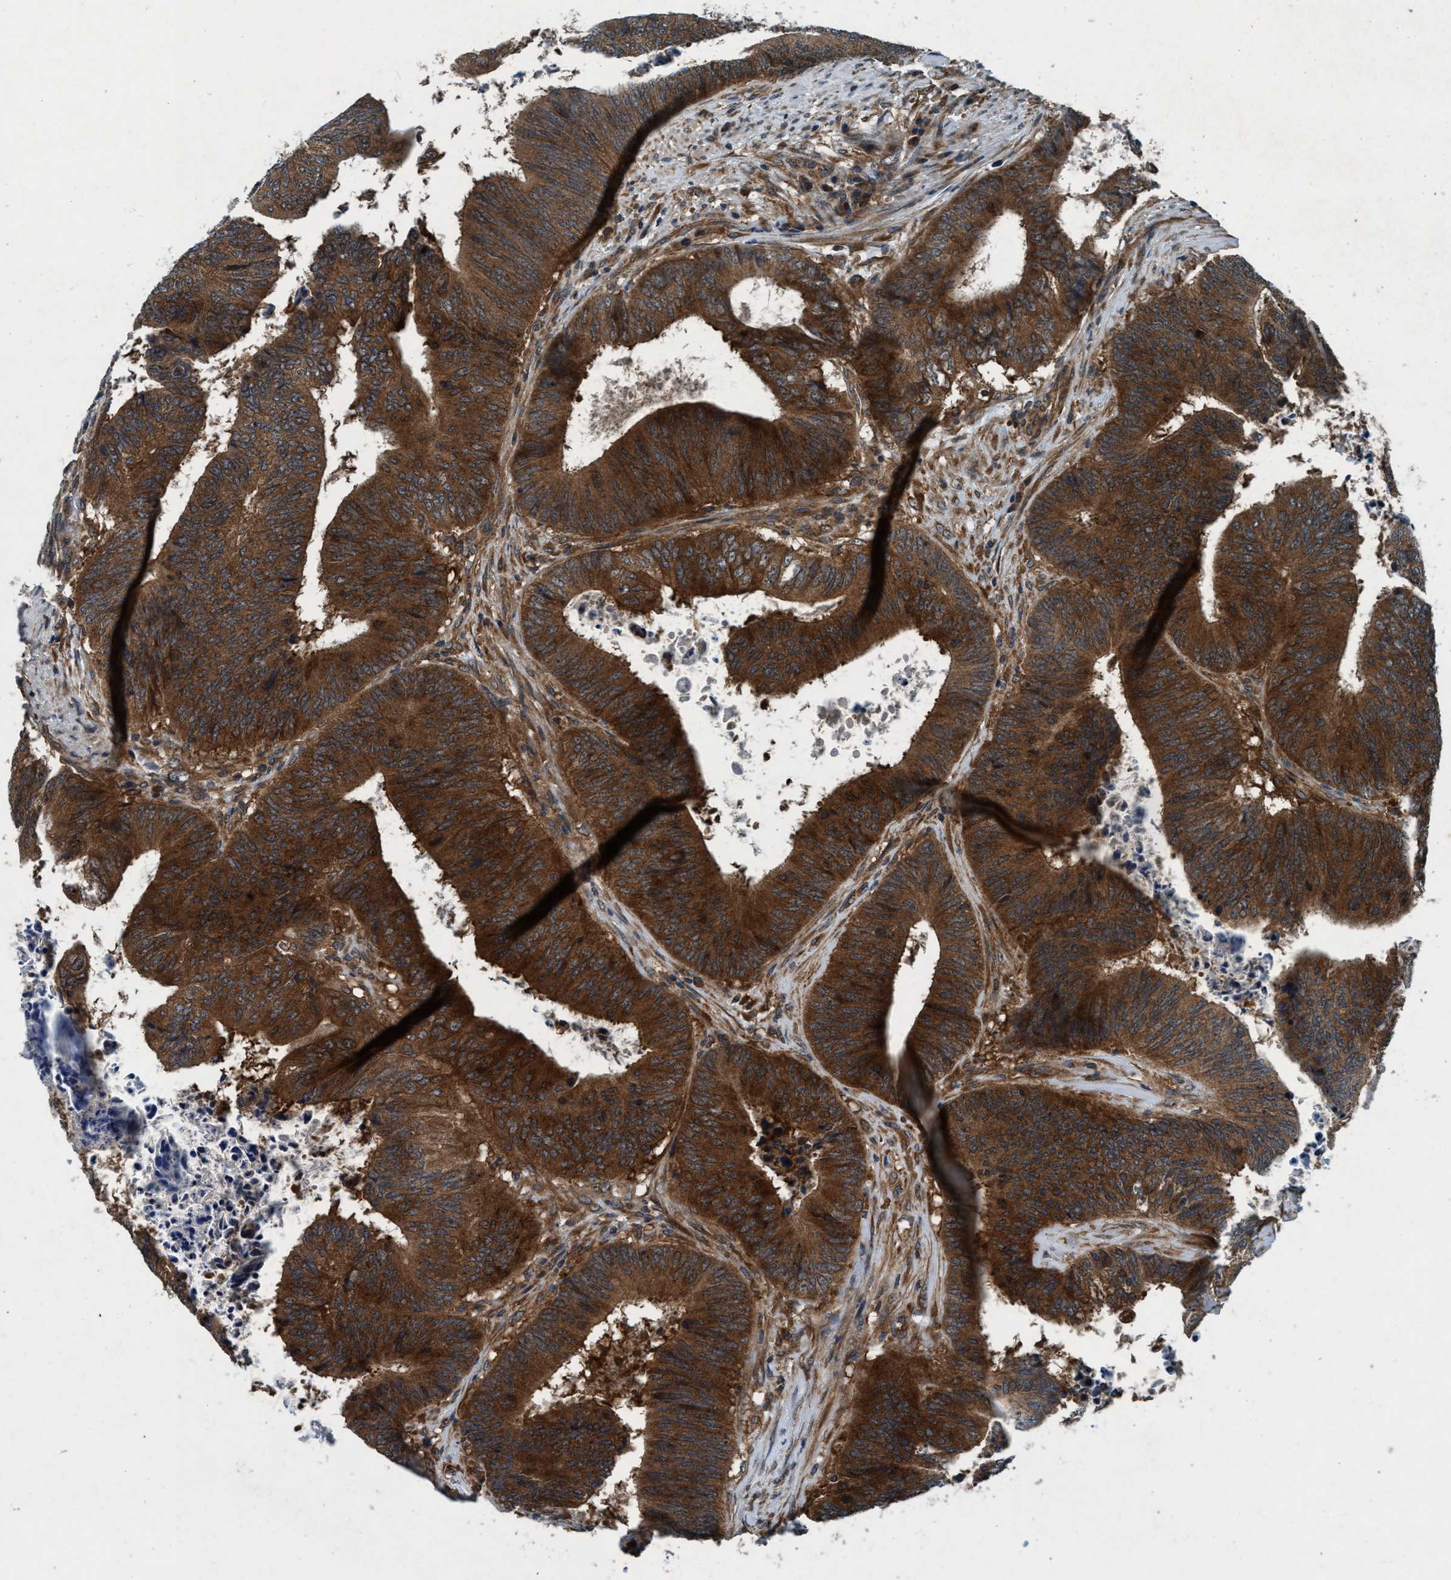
{"staining": {"intensity": "strong", "quantity": ">75%", "location": "cytoplasmic/membranous"}, "tissue": "colorectal cancer", "cell_type": "Tumor cells", "image_type": "cancer", "snomed": [{"axis": "morphology", "description": "Adenocarcinoma, NOS"}, {"axis": "topography", "description": "Rectum"}], "caption": "Immunohistochemical staining of human colorectal cancer (adenocarcinoma) reveals strong cytoplasmic/membranous protein staining in about >75% of tumor cells. (DAB = brown stain, brightfield microscopy at high magnification).", "gene": "AKT1S1", "patient": {"sex": "male", "age": 72}}